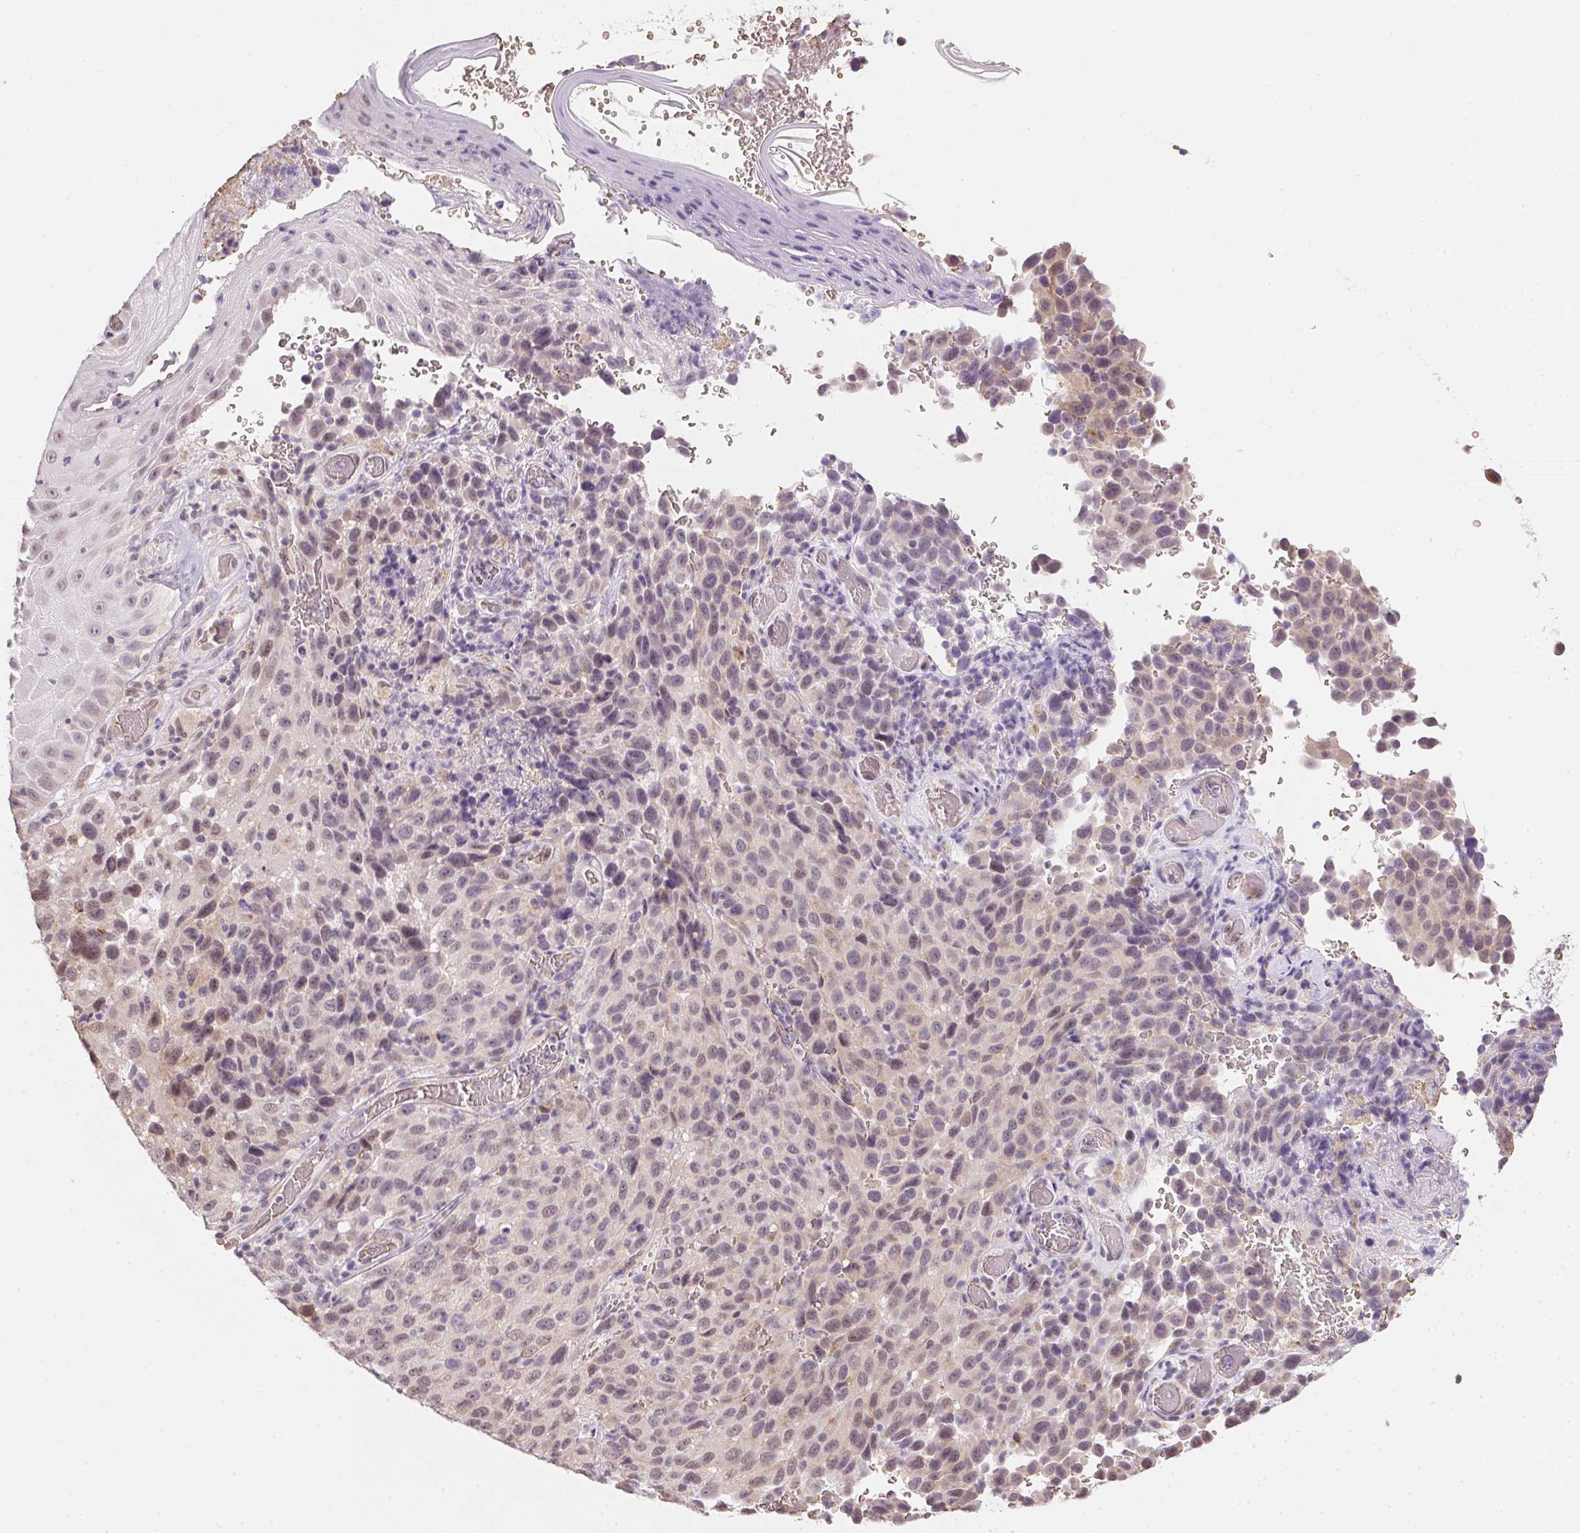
{"staining": {"intensity": "weak", "quantity": "<25%", "location": "nuclear"}, "tissue": "melanoma", "cell_type": "Tumor cells", "image_type": "cancer", "snomed": [{"axis": "morphology", "description": "Malignant melanoma, NOS"}, {"axis": "topography", "description": "Skin"}], "caption": "The image exhibits no staining of tumor cells in malignant melanoma.", "gene": "METTL13", "patient": {"sex": "male", "age": 85}}